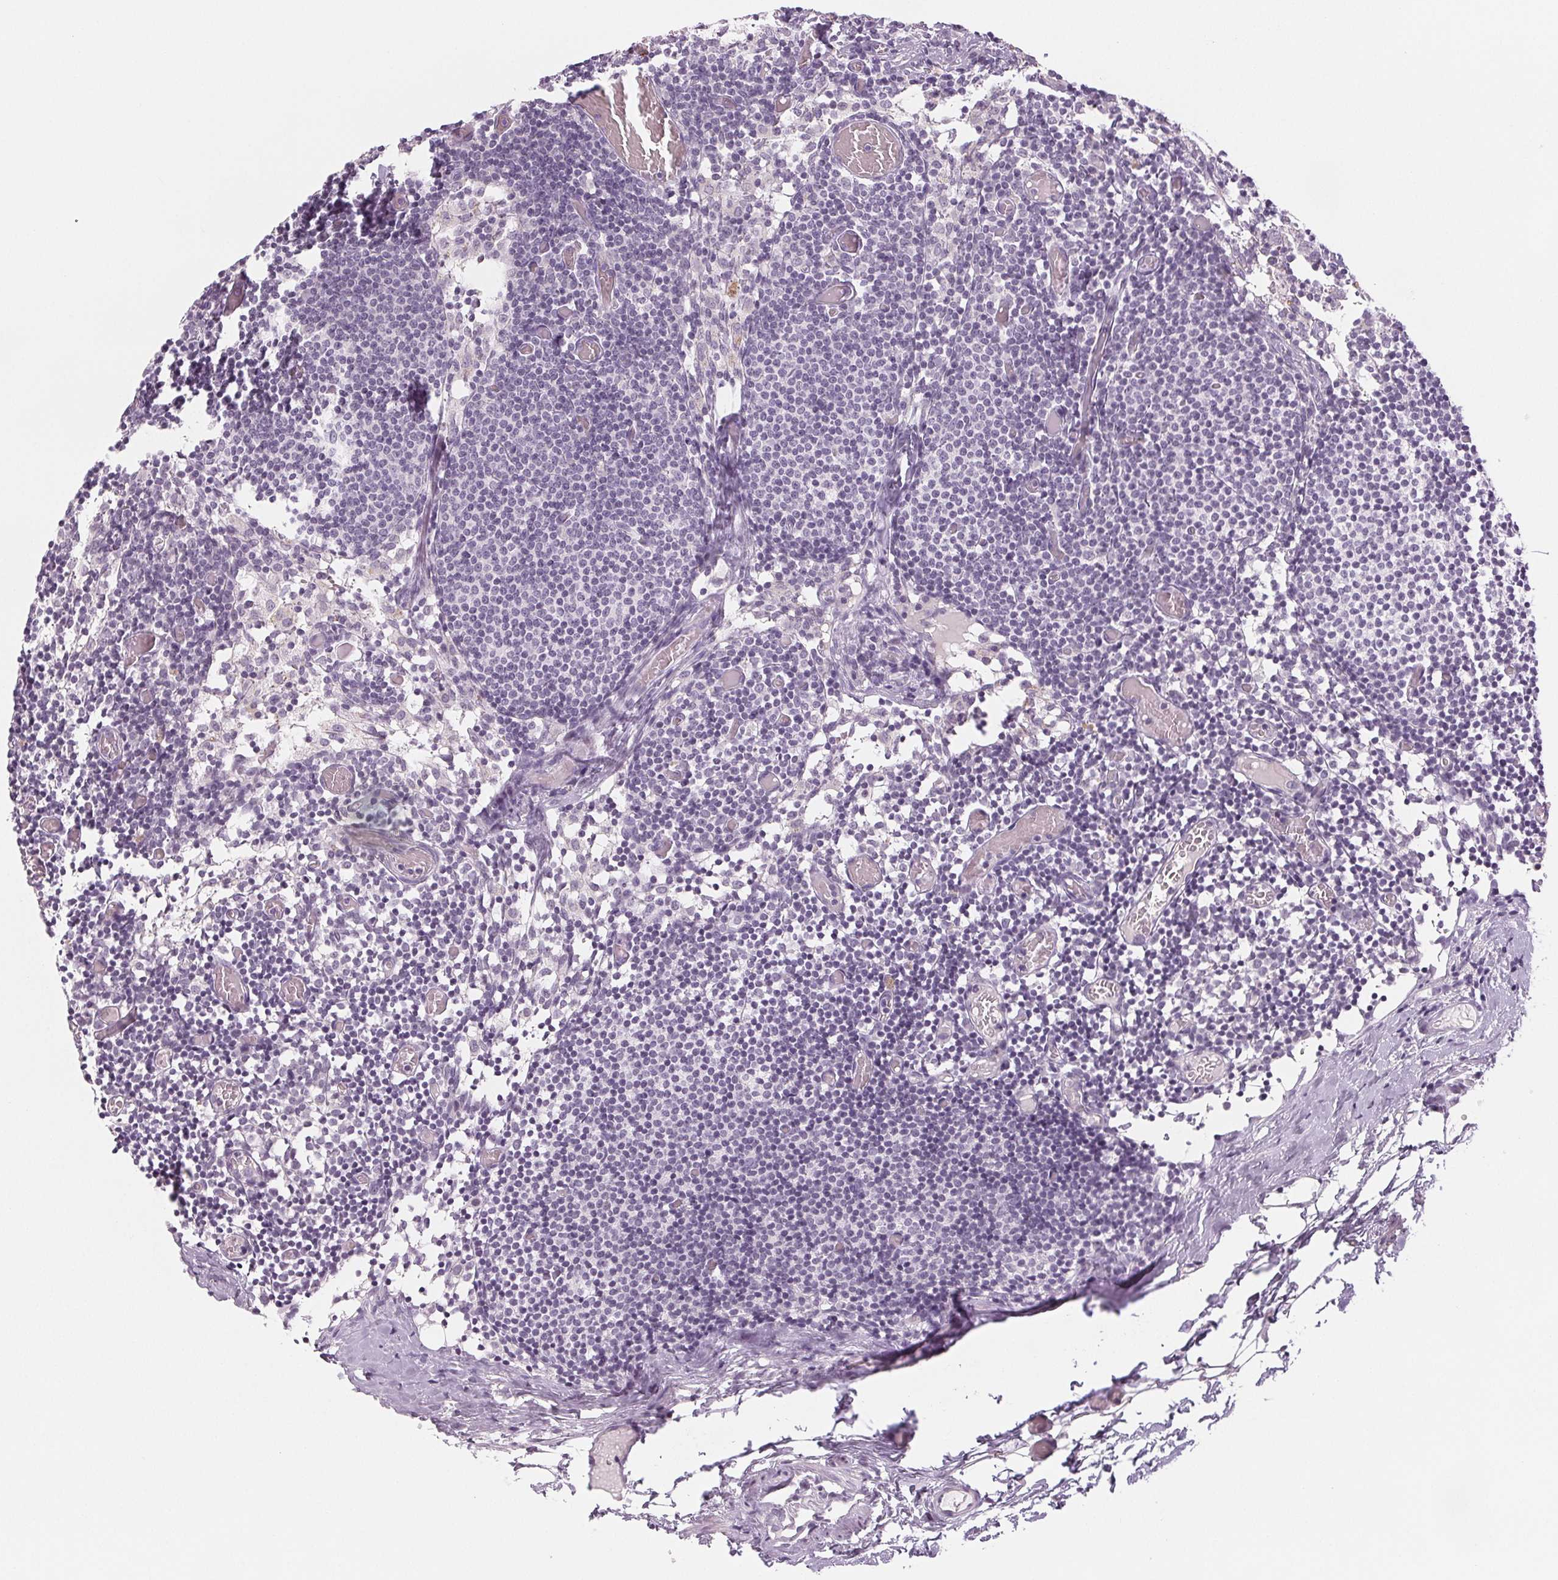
{"staining": {"intensity": "negative", "quantity": "none", "location": "none"}, "tissue": "lymph node", "cell_type": "Germinal center cells", "image_type": "normal", "snomed": [{"axis": "morphology", "description": "Normal tissue, NOS"}, {"axis": "topography", "description": "Lymph node"}], "caption": "DAB (3,3'-diaminobenzidine) immunohistochemical staining of benign human lymph node demonstrates no significant positivity in germinal center cells.", "gene": "EHHADH", "patient": {"sex": "female", "age": 41}}